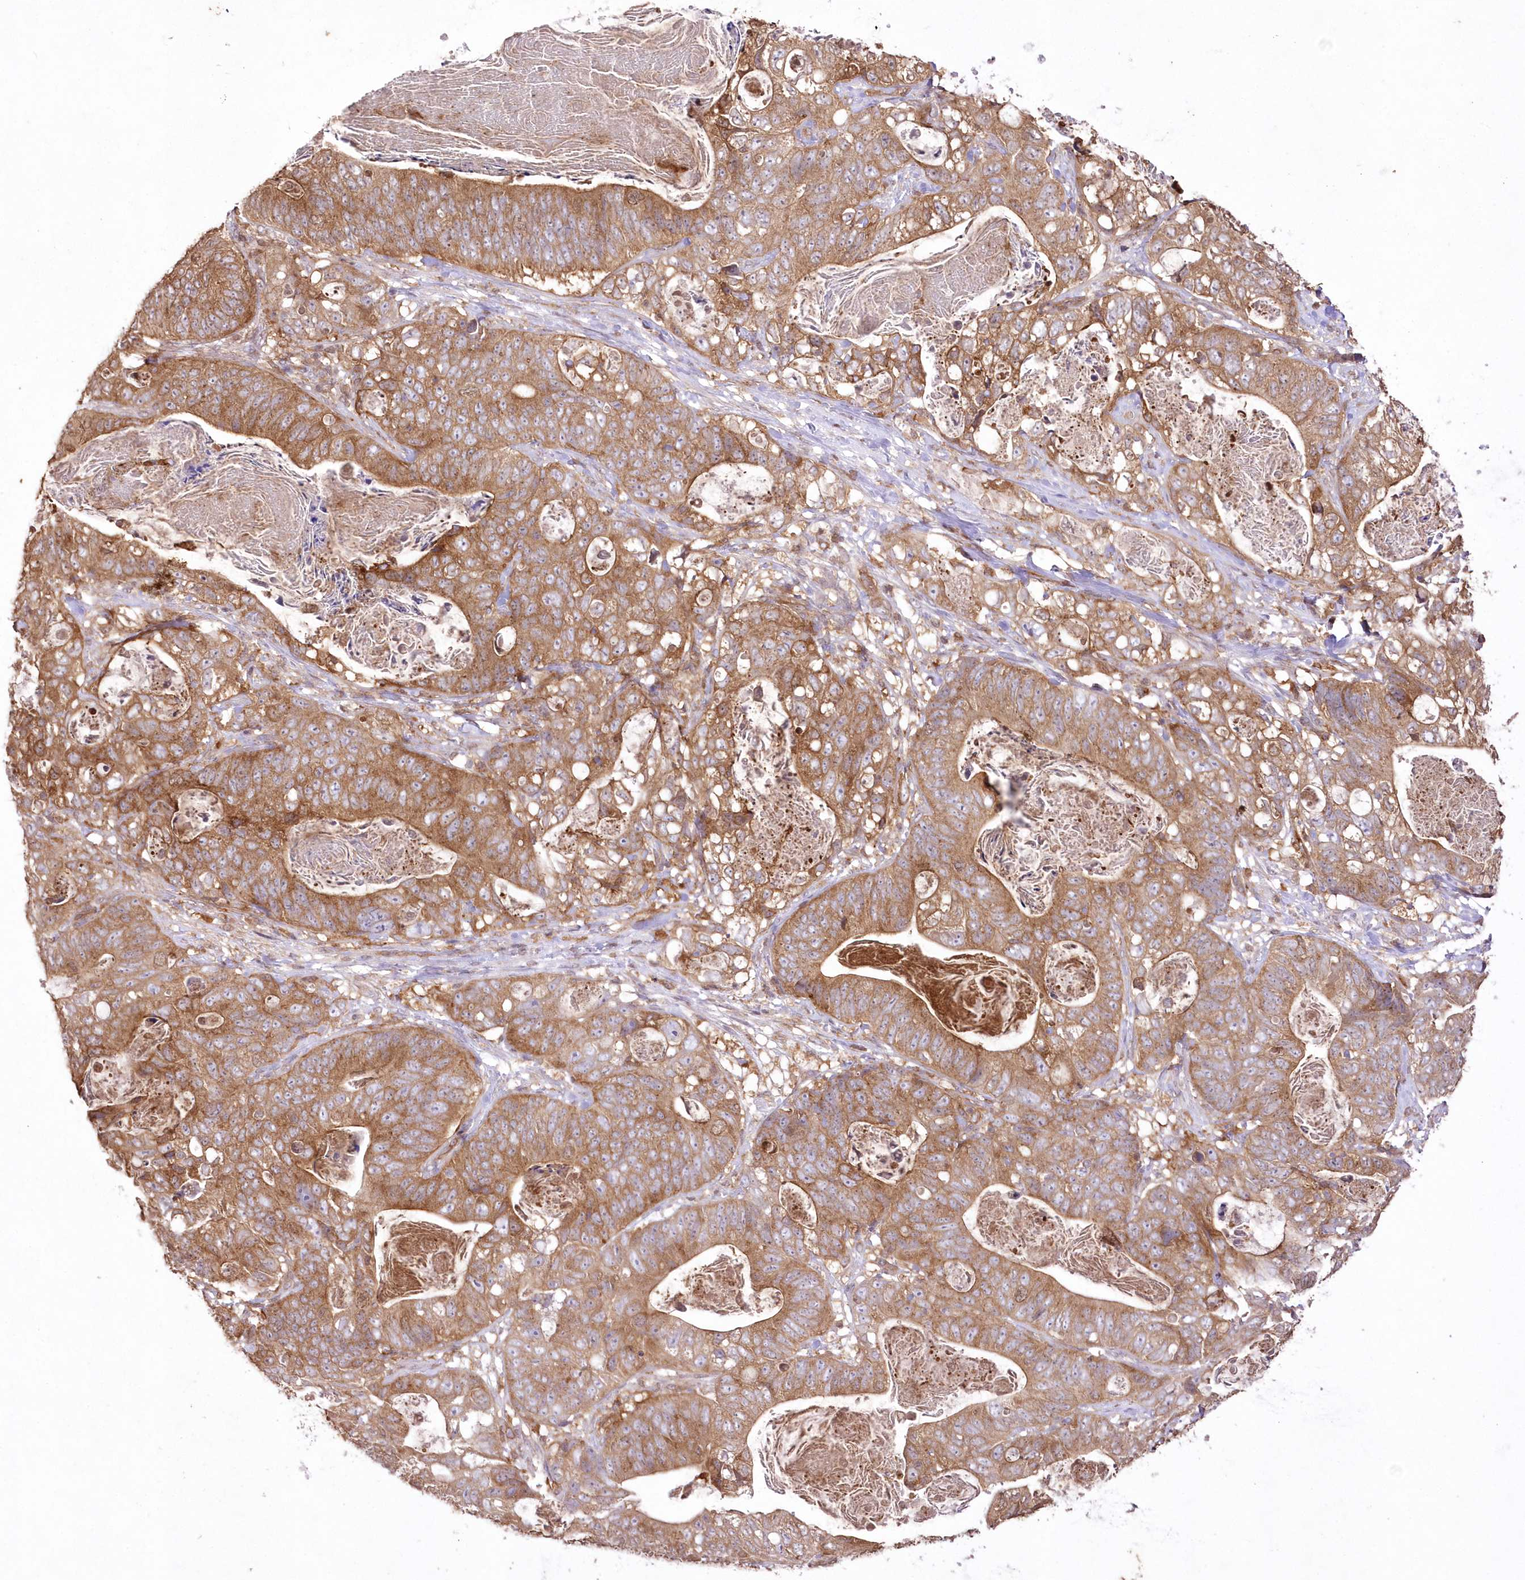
{"staining": {"intensity": "moderate", "quantity": ">75%", "location": "cytoplasmic/membranous"}, "tissue": "stomach cancer", "cell_type": "Tumor cells", "image_type": "cancer", "snomed": [{"axis": "morphology", "description": "Normal tissue, NOS"}, {"axis": "morphology", "description": "Adenocarcinoma, NOS"}, {"axis": "topography", "description": "Stomach"}], "caption": "Moderate cytoplasmic/membranous expression for a protein is seen in about >75% of tumor cells of stomach adenocarcinoma using immunohistochemistry.", "gene": "FCHO2", "patient": {"sex": "female", "age": 89}}